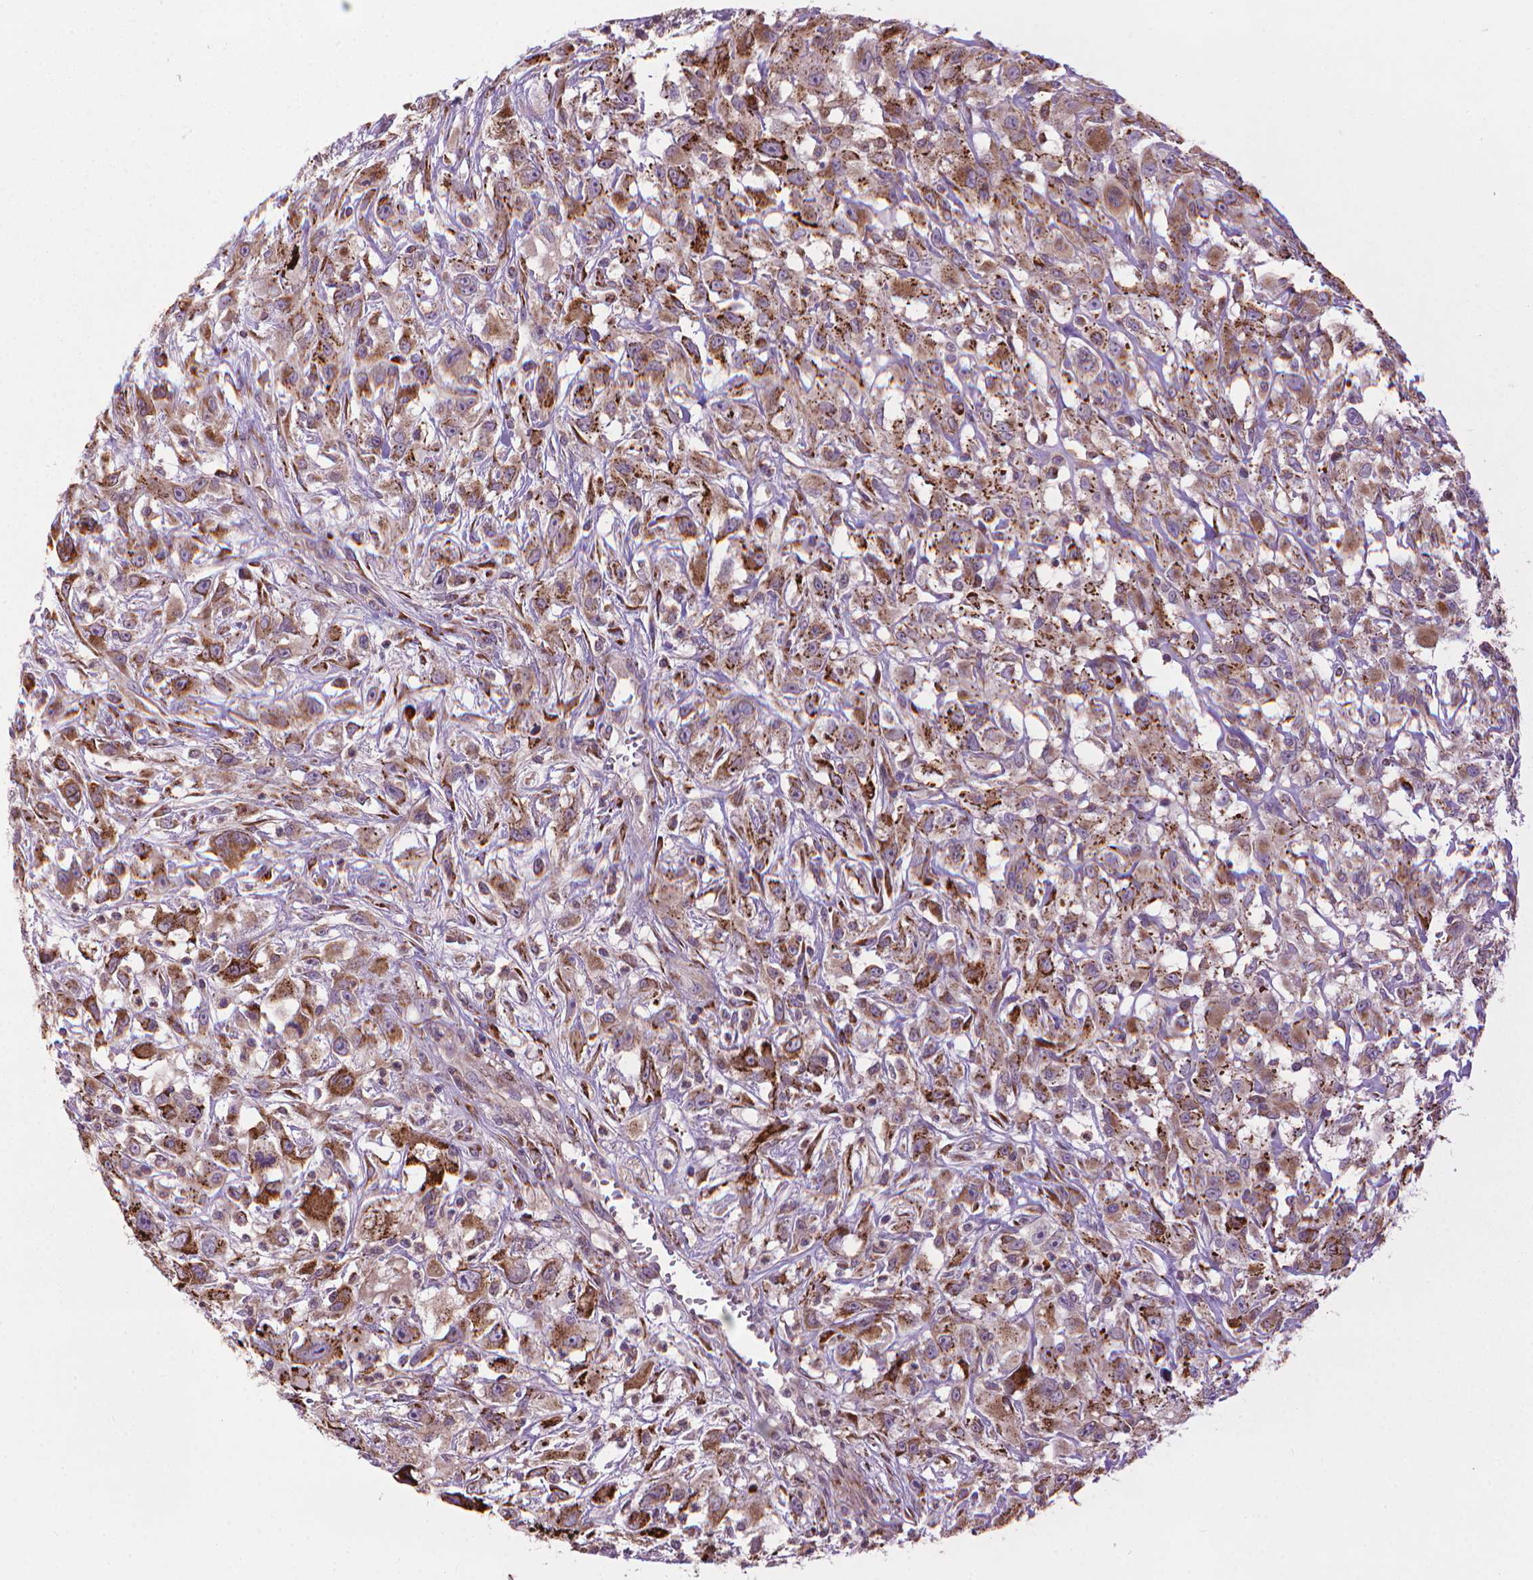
{"staining": {"intensity": "moderate", "quantity": ">75%", "location": "cytoplasmic/membranous"}, "tissue": "head and neck cancer", "cell_type": "Tumor cells", "image_type": "cancer", "snomed": [{"axis": "morphology", "description": "Squamous cell carcinoma, NOS"}, {"axis": "morphology", "description": "Squamous cell carcinoma, metastatic, NOS"}, {"axis": "topography", "description": "Oral tissue"}, {"axis": "topography", "description": "Head-Neck"}], "caption": "This is an image of immunohistochemistry staining of head and neck cancer, which shows moderate expression in the cytoplasmic/membranous of tumor cells.", "gene": "MYH14", "patient": {"sex": "female", "age": 85}}